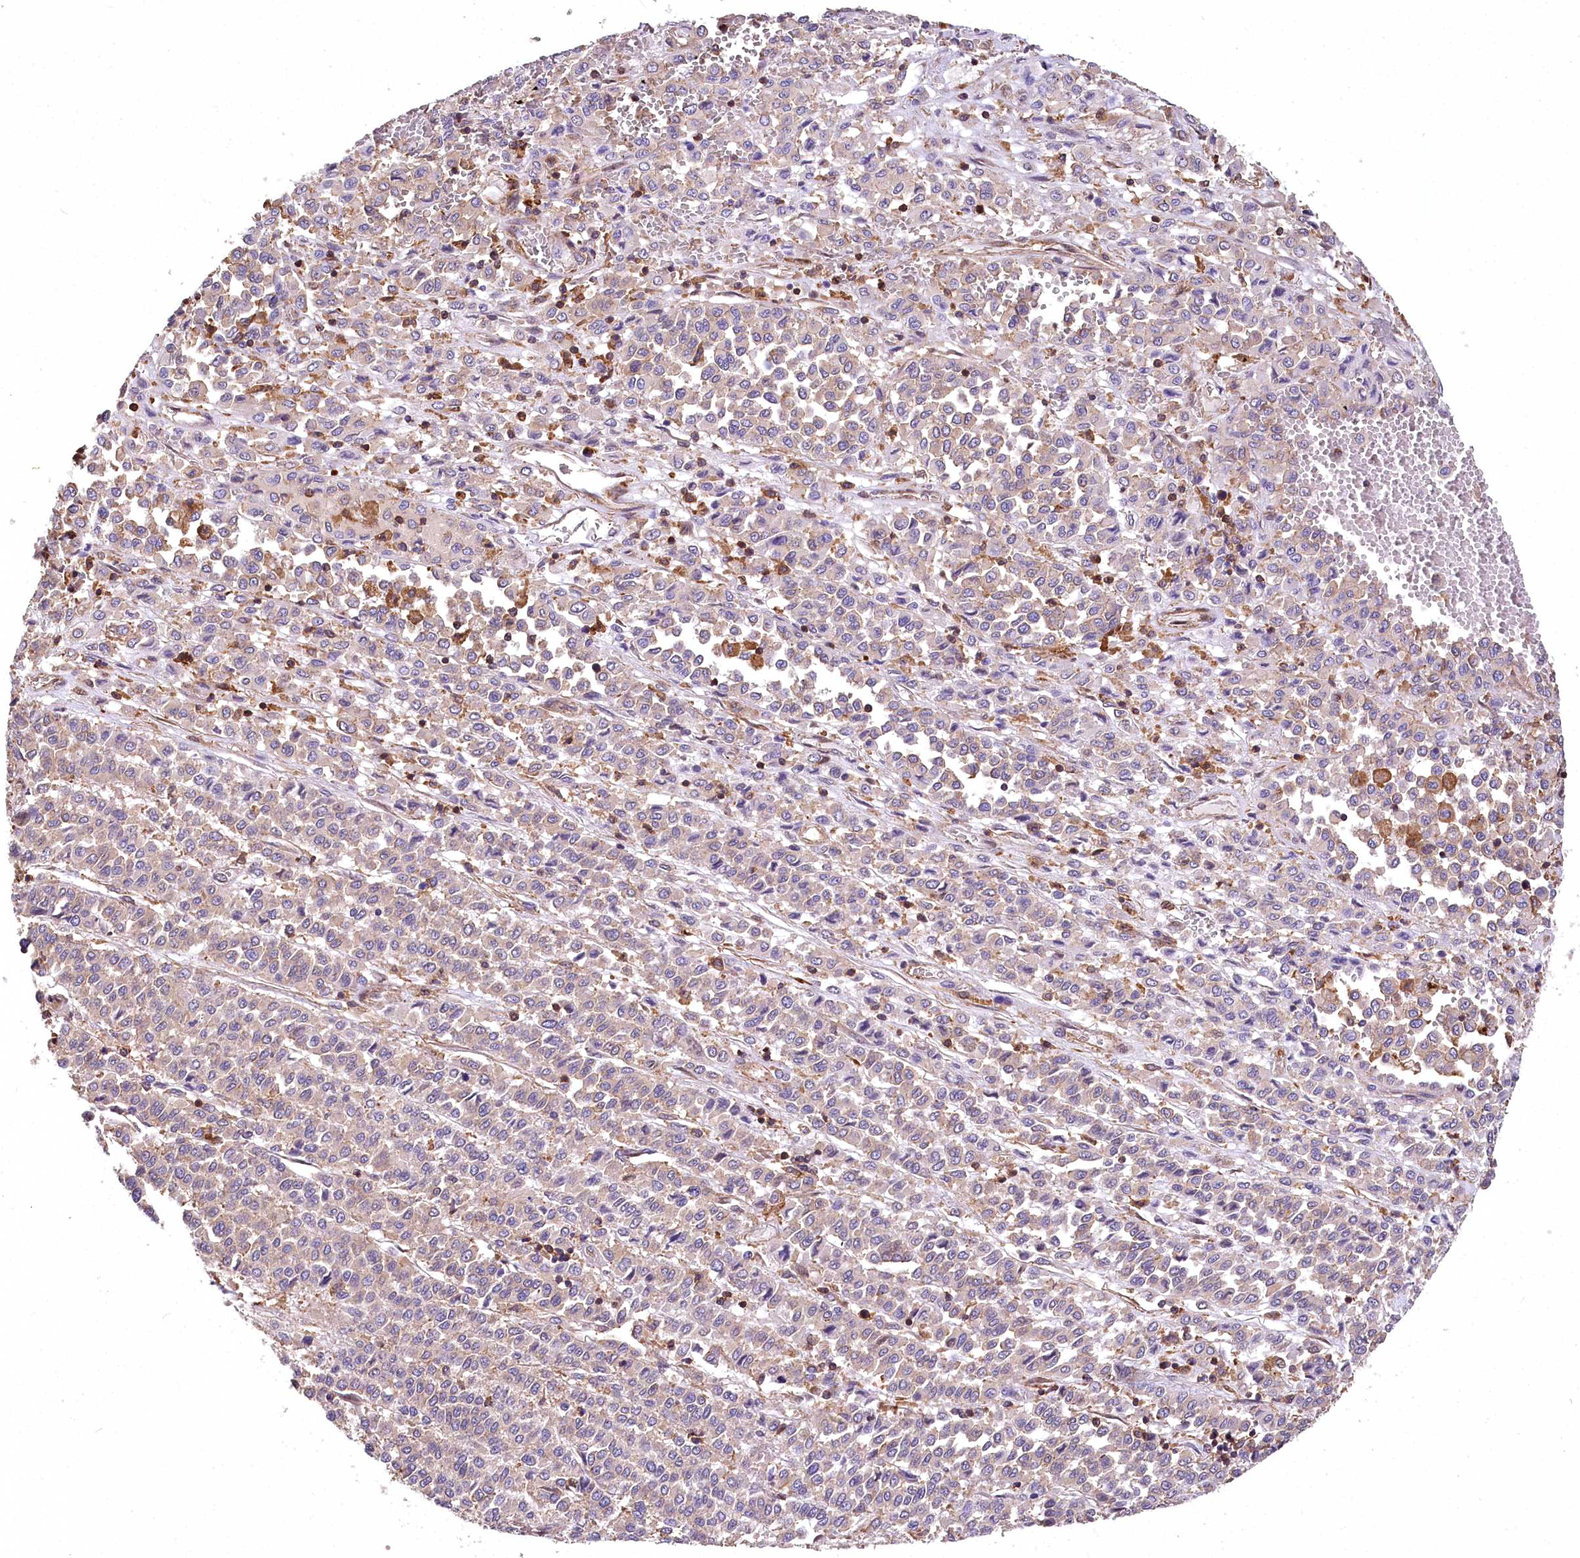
{"staining": {"intensity": "negative", "quantity": "none", "location": "none"}, "tissue": "melanoma", "cell_type": "Tumor cells", "image_type": "cancer", "snomed": [{"axis": "morphology", "description": "Malignant melanoma, Metastatic site"}, {"axis": "topography", "description": "Pancreas"}], "caption": "This is an immunohistochemistry photomicrograph of human malignant melanoma (metastatic site). There is no staining in tumor cells.", "gene": "DPP3", "patient": {"sex": "female", "age": 30}}